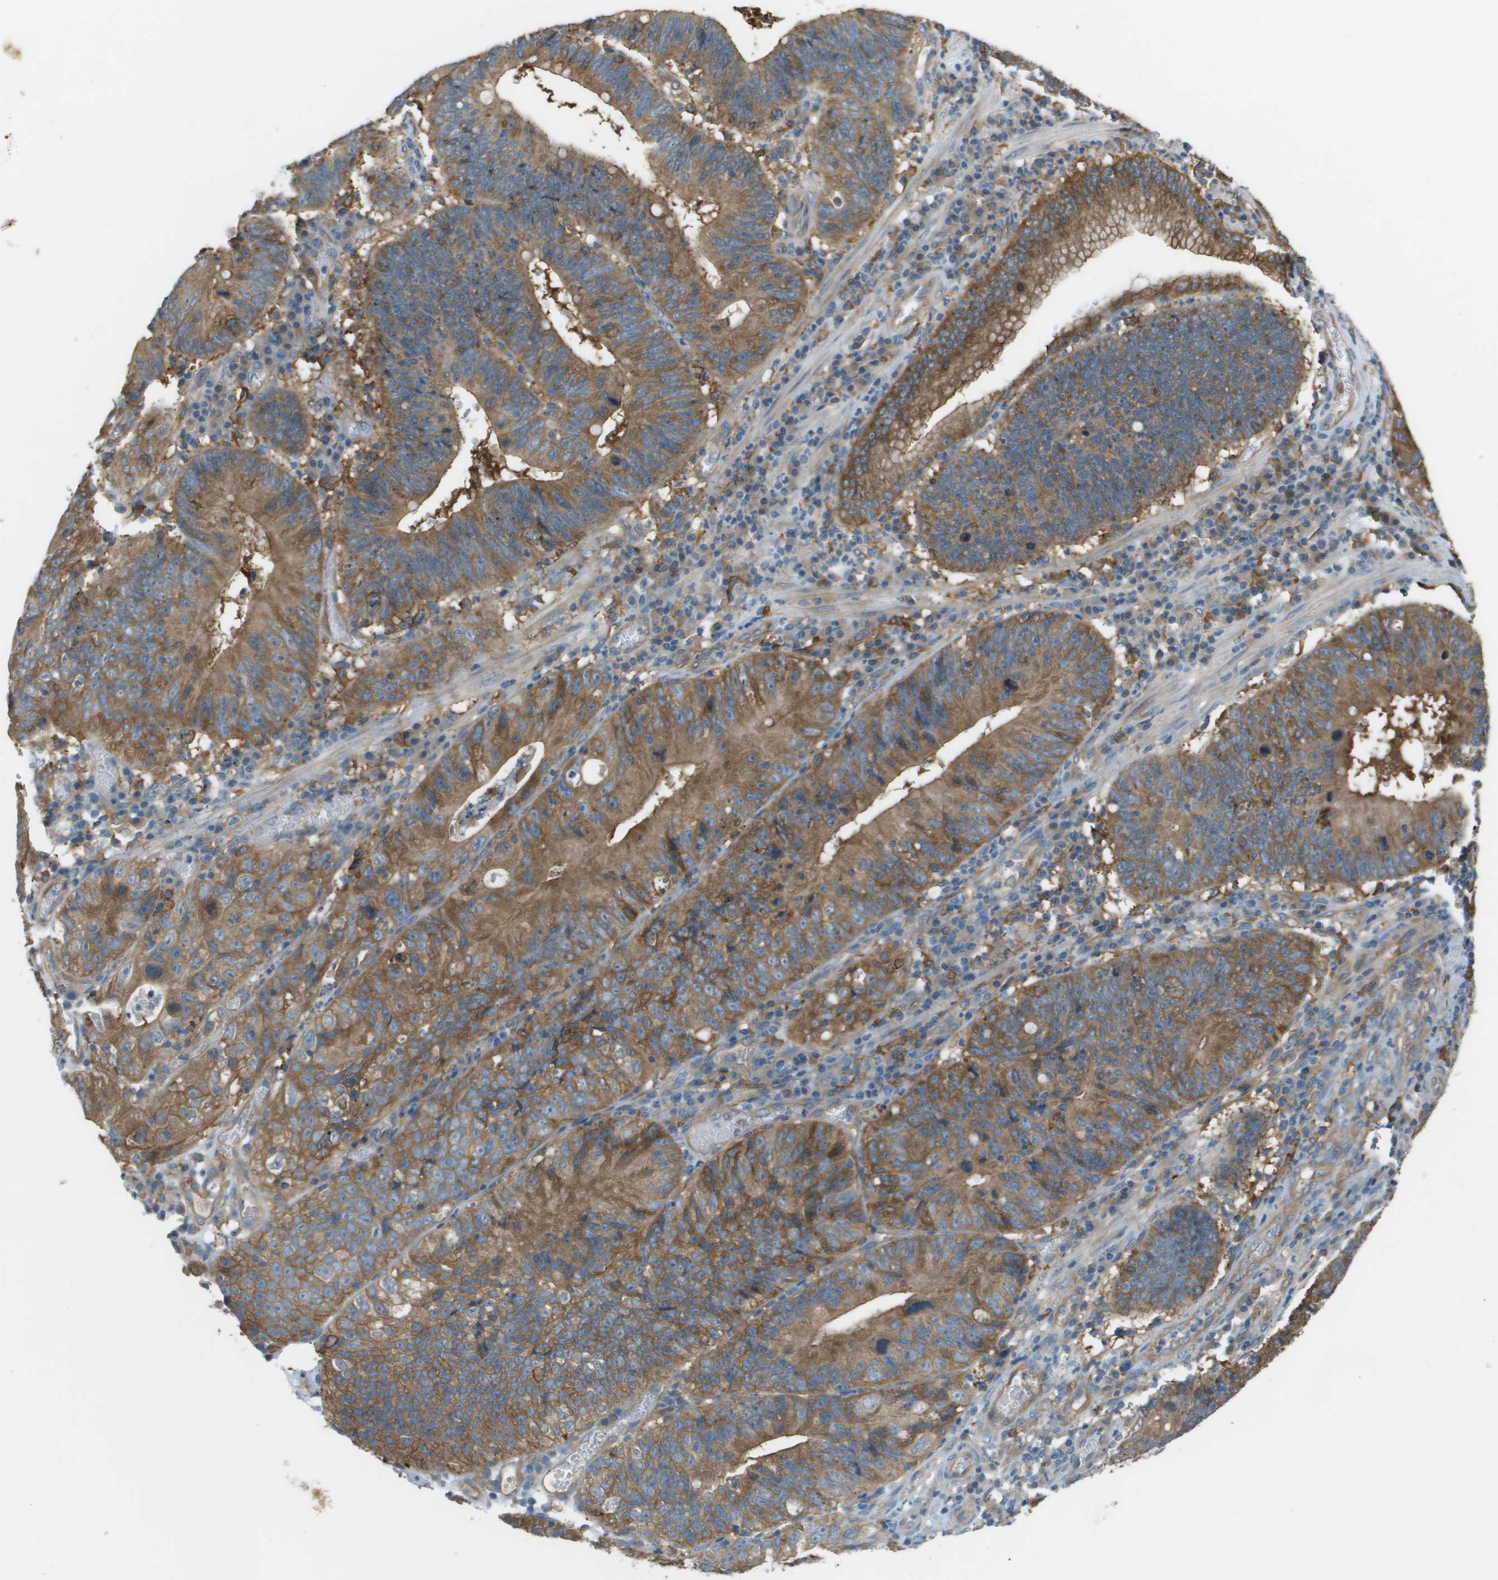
{"staining": {"intensity": "strong", "quantity": ">75%", "location": "cytoplasmic/membranous"}, "tissue": "stomach cancer", "cell_type": "Tumor cells", "image_type": "cancer", "snomed": [{"axis": "morphology", "description": "Adenocarcinoma, NOS"}, {"axis": "topography", "description": "Stomach"}], "caption": "Stomach cancer tissue exhibits strong cytoplasmic/membranous expression in approximately >75% of tumor cells", "gene": "CORO1B", "patient": {"sex": "male", "age": 59}}